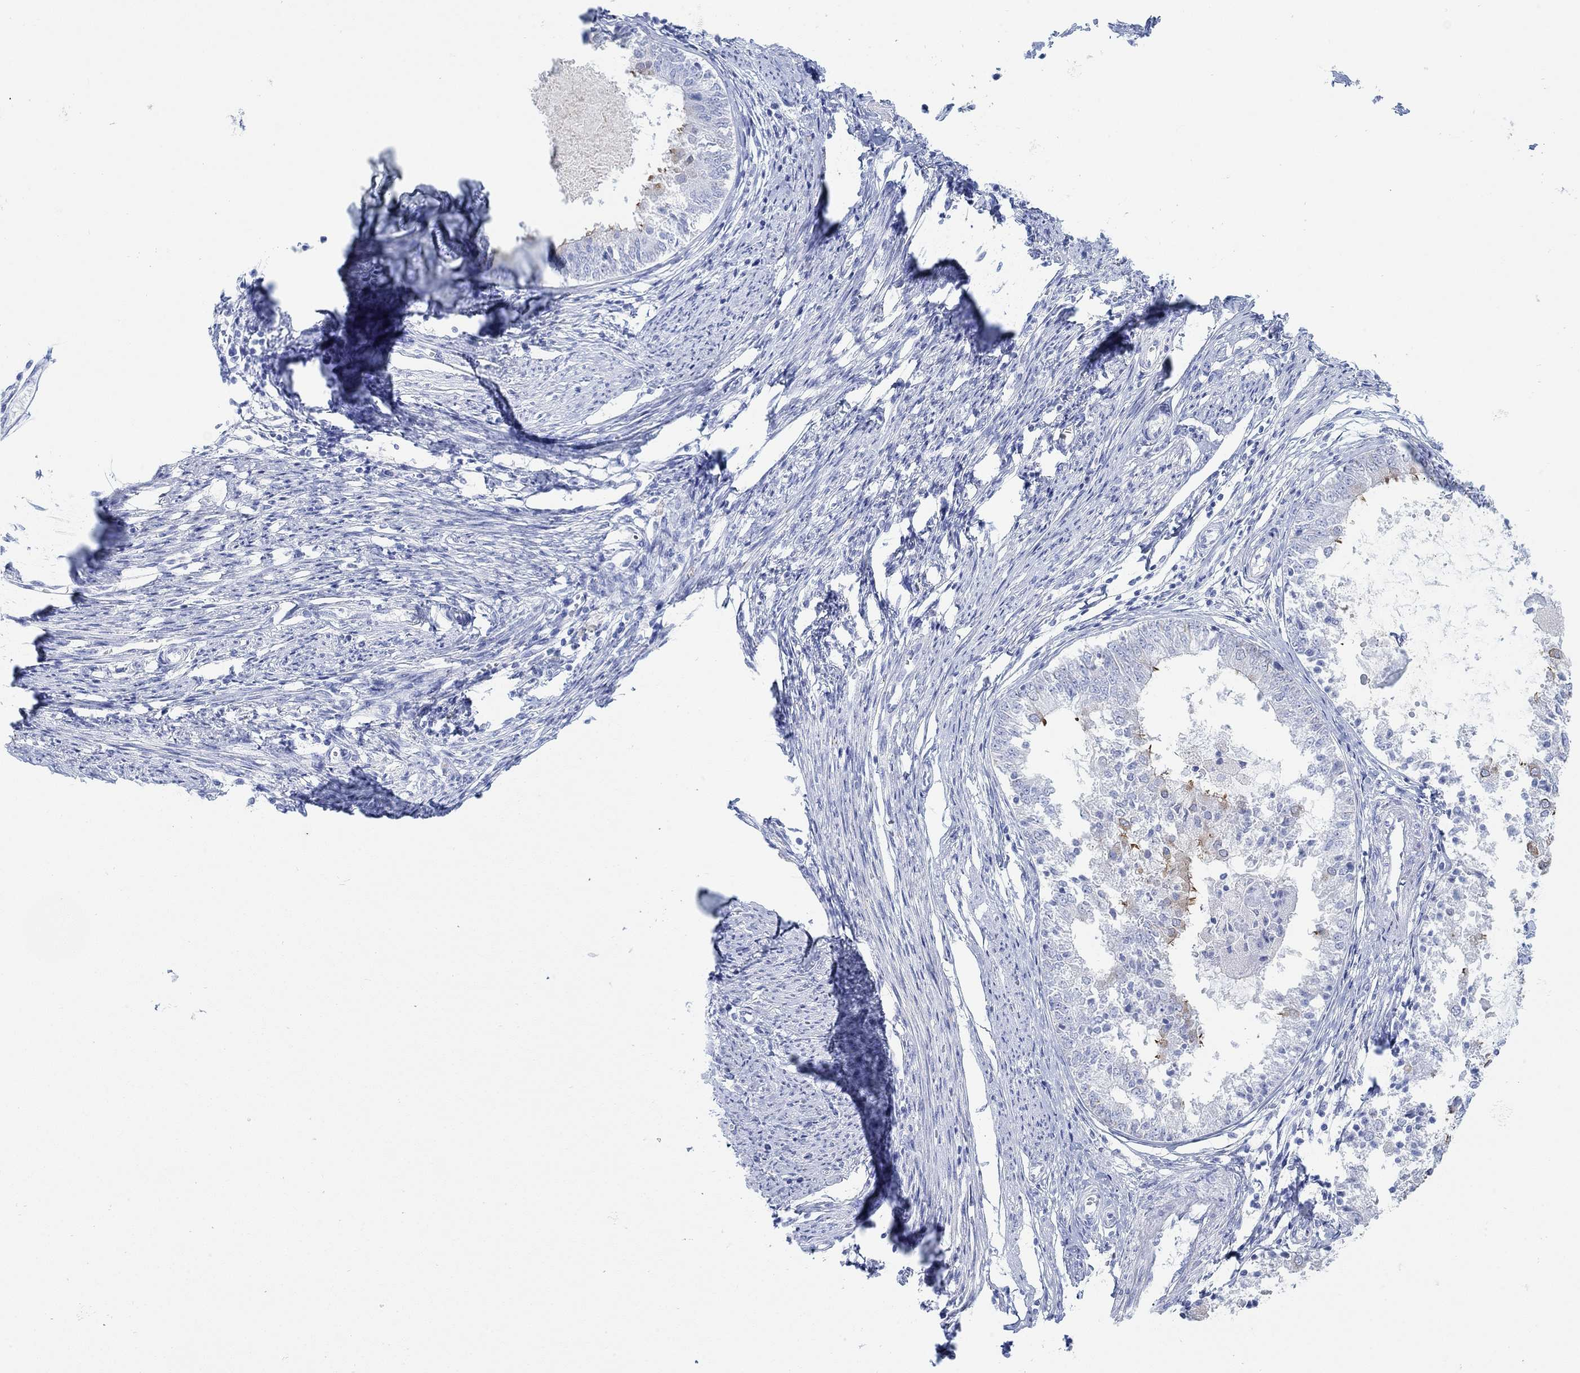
{"staining": {"intensity": "weak", "quantity": "<25%", "location": "cytoplasmic/membranous"}, "tissue": "endometrial cancer", "cell_type": "Tumor cells", "image_type": "cancer", "snomed": [{"axis": "morphology", "description": "Adenocarcinoma, NOS"}, {"axis": "topography", "description": "Endometrium"}], "caption": "Human endometrial cancer stained for a protein using IHC reveals no expression in tumor cells.", "gene": "AK8", "patient": {"sex": "female", "age": 57}}